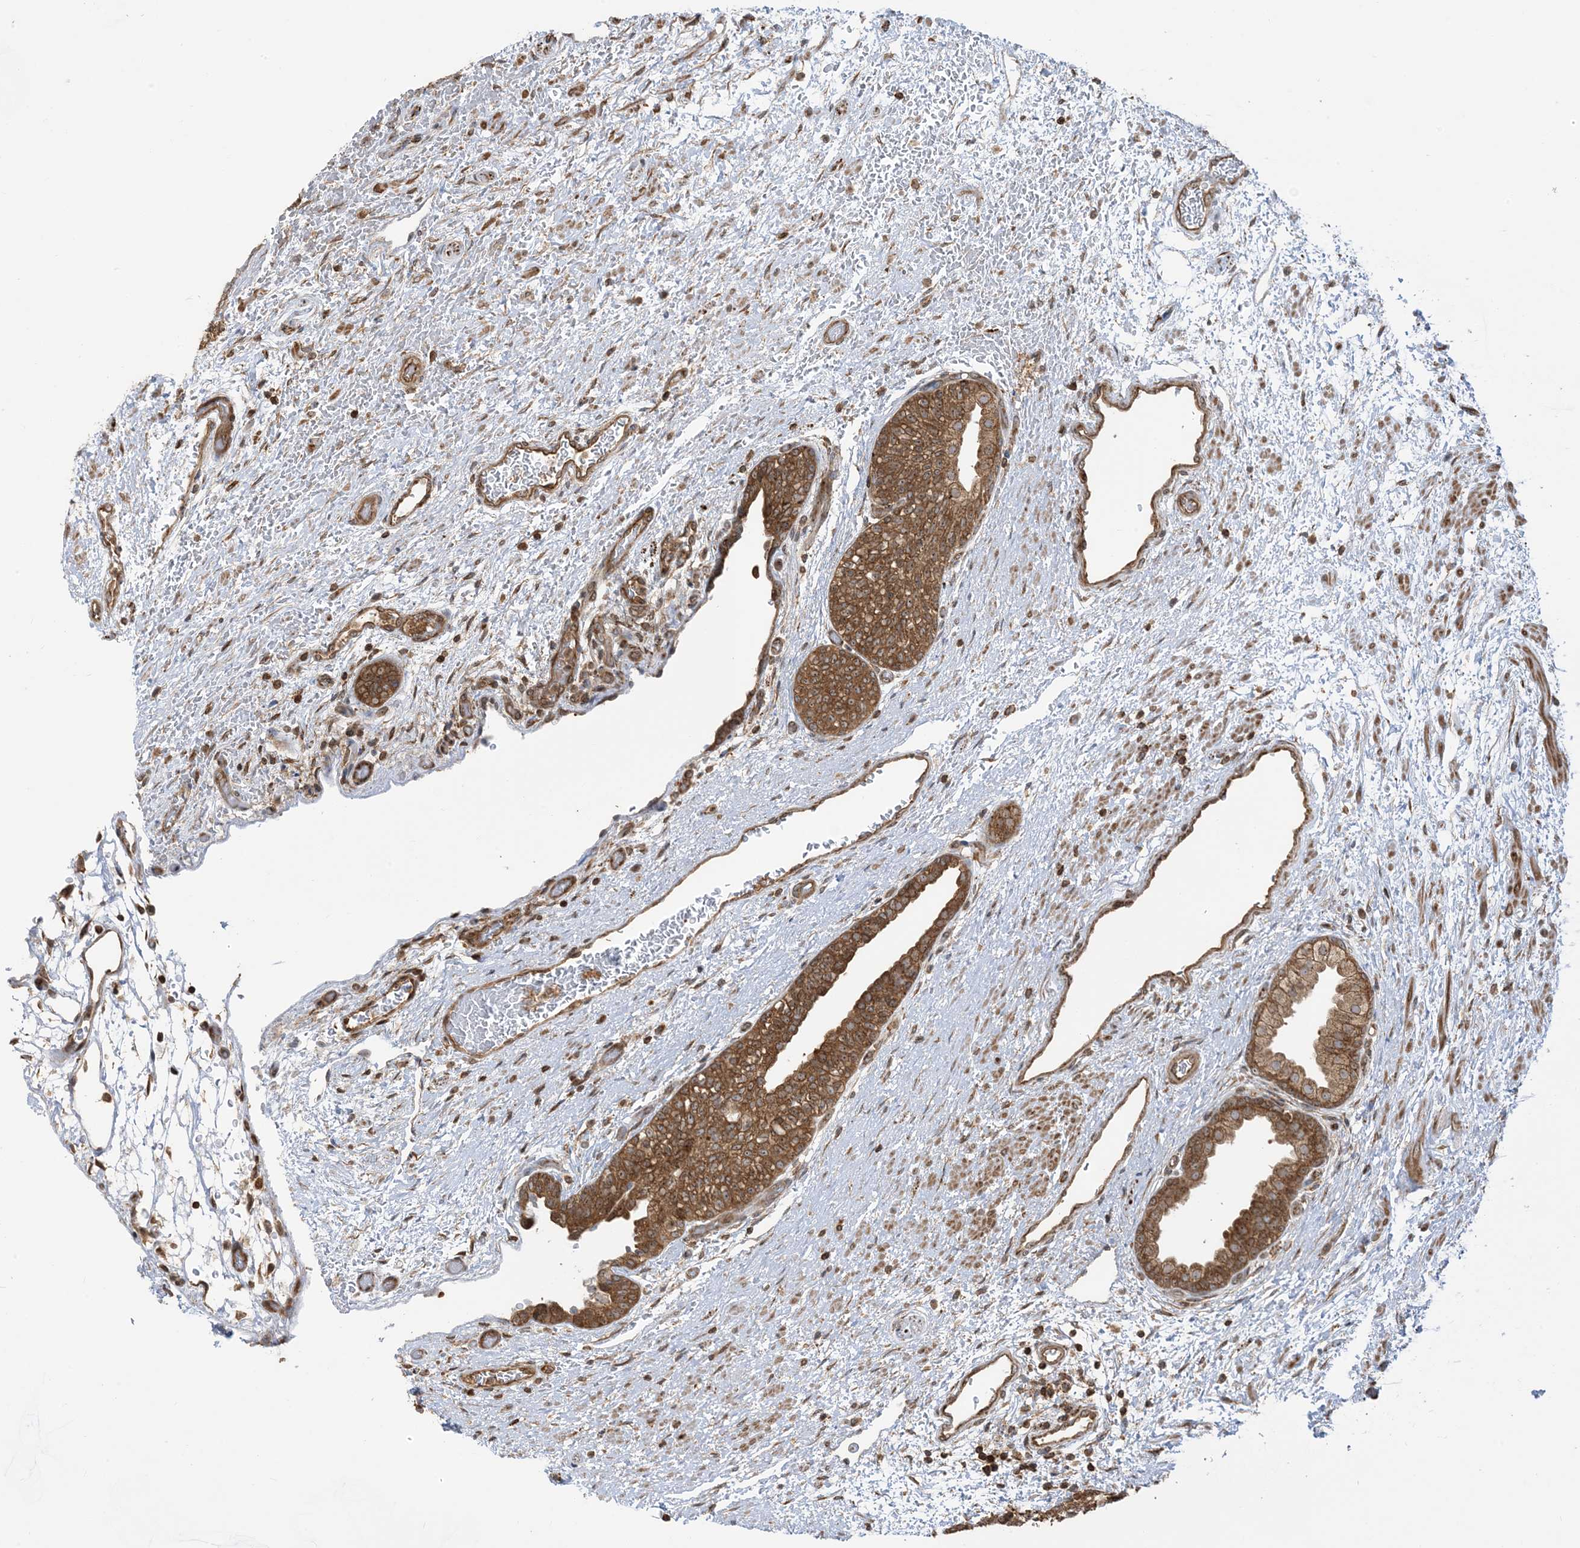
{"staining": {"intensity": "strong", "quantity": ">75%", "location": "cytoplasmic/membranous,nuclear"}, "tissue": "prostate", "cell_type": "Glandular cells", "image_type": "normal", "snomed": [{"axis": "morphology", "description": "Normal tissue, NOS"}, {"axis": "topography", "description": "Prostate"}], "caption": "The histopathology image shows a brown stain indicating the presence of a protein in the cytoplasmic/membranous,nuclear of glandular cells in prostate. (IHC, brightfield microscopy, high magnification).", "gene": "SRP72", "patient": {"sex": "male", "age": 48}}